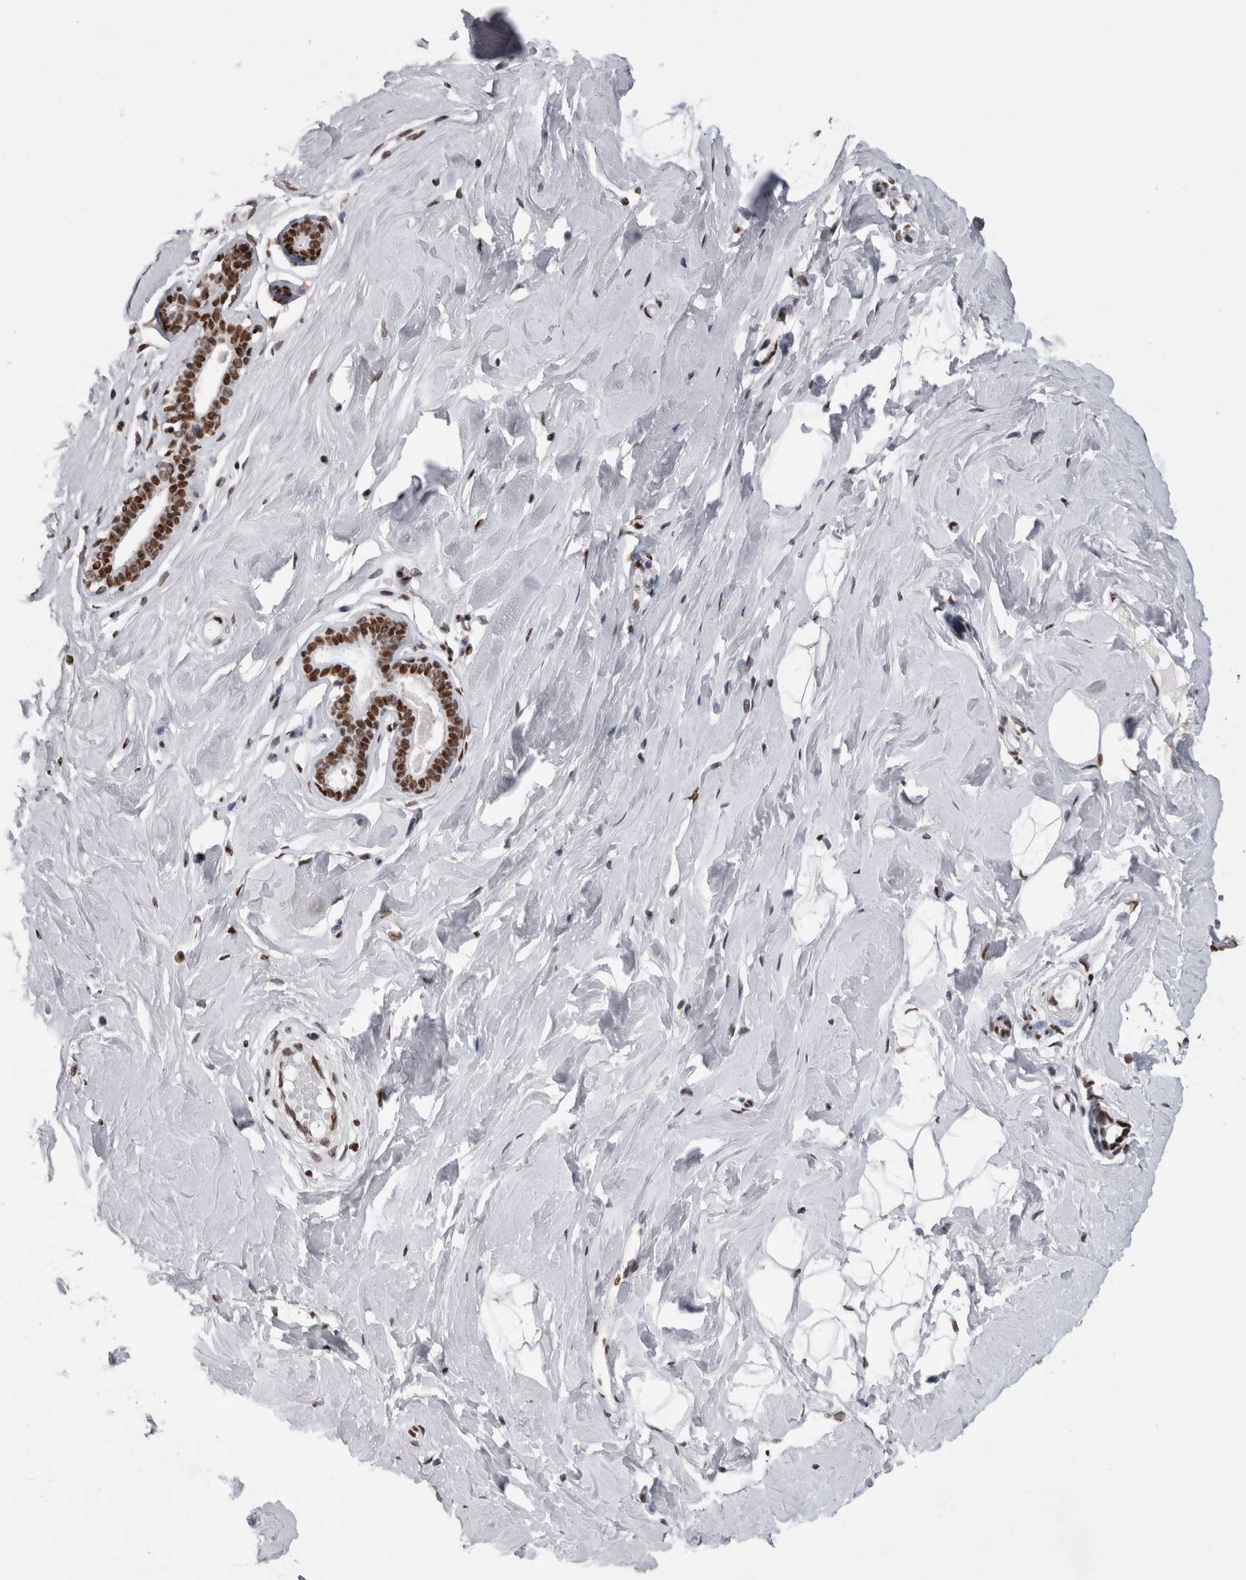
{"staining": {"intensity": "moderate", "quantity": ">75%", "location": "nuclear"}, "tissue": "breast", "cell_type": "Adipocytes", "image_type": "normal", "snomed": [{"axis": "morphology", "description": "Normal tissue, NOS"}, {"axis": "topography", "description": "Breast"}], "caption": "Breast was stained to show a protein in brown. There is medium levels of moderate nuclear positivity in approximately >75% of adipocytes. (DAB IHC with brightfield microscopy, high magnification).", "gene": "ALPK3", "patient": {"sex": "female", "age": 23}}